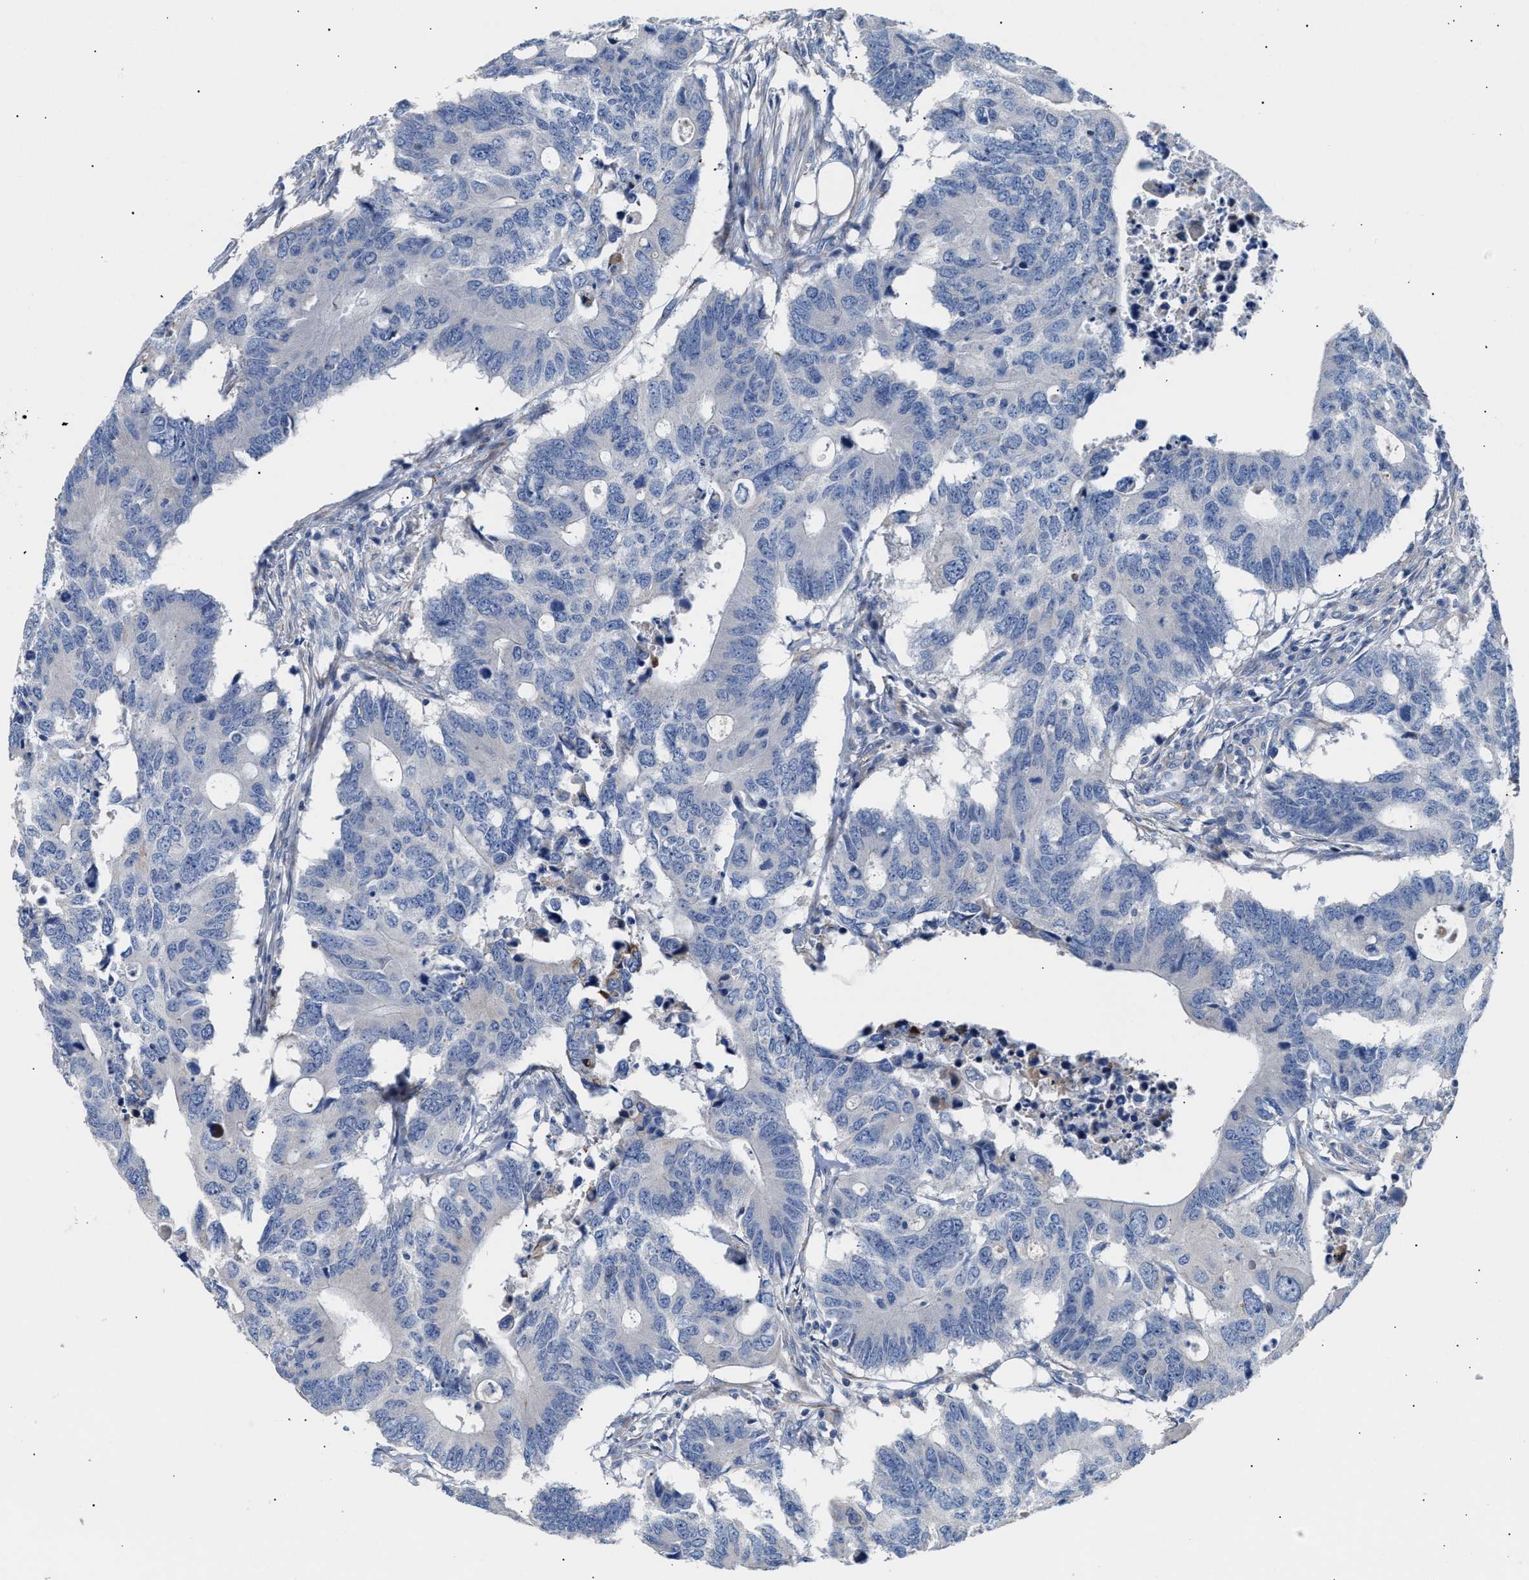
{"staining": {"intensity": "negative", "quantity": "none", "location": "none"}, "tissue": "colorectal cancer", "cell_type": "Tumor cells", "image_type": "cancer", "snomed": [{"axis": "morphology", "description": "Adenocarcinoma, NOS"}, {"axis": "topography", "description": "Colon"}], "caption": "Tumor cells are negative for brown protein staining in colorectal cancer (adenocarcinoma).", "gene": "TFPI", "patient": {"sex": "male", "age": 71}}